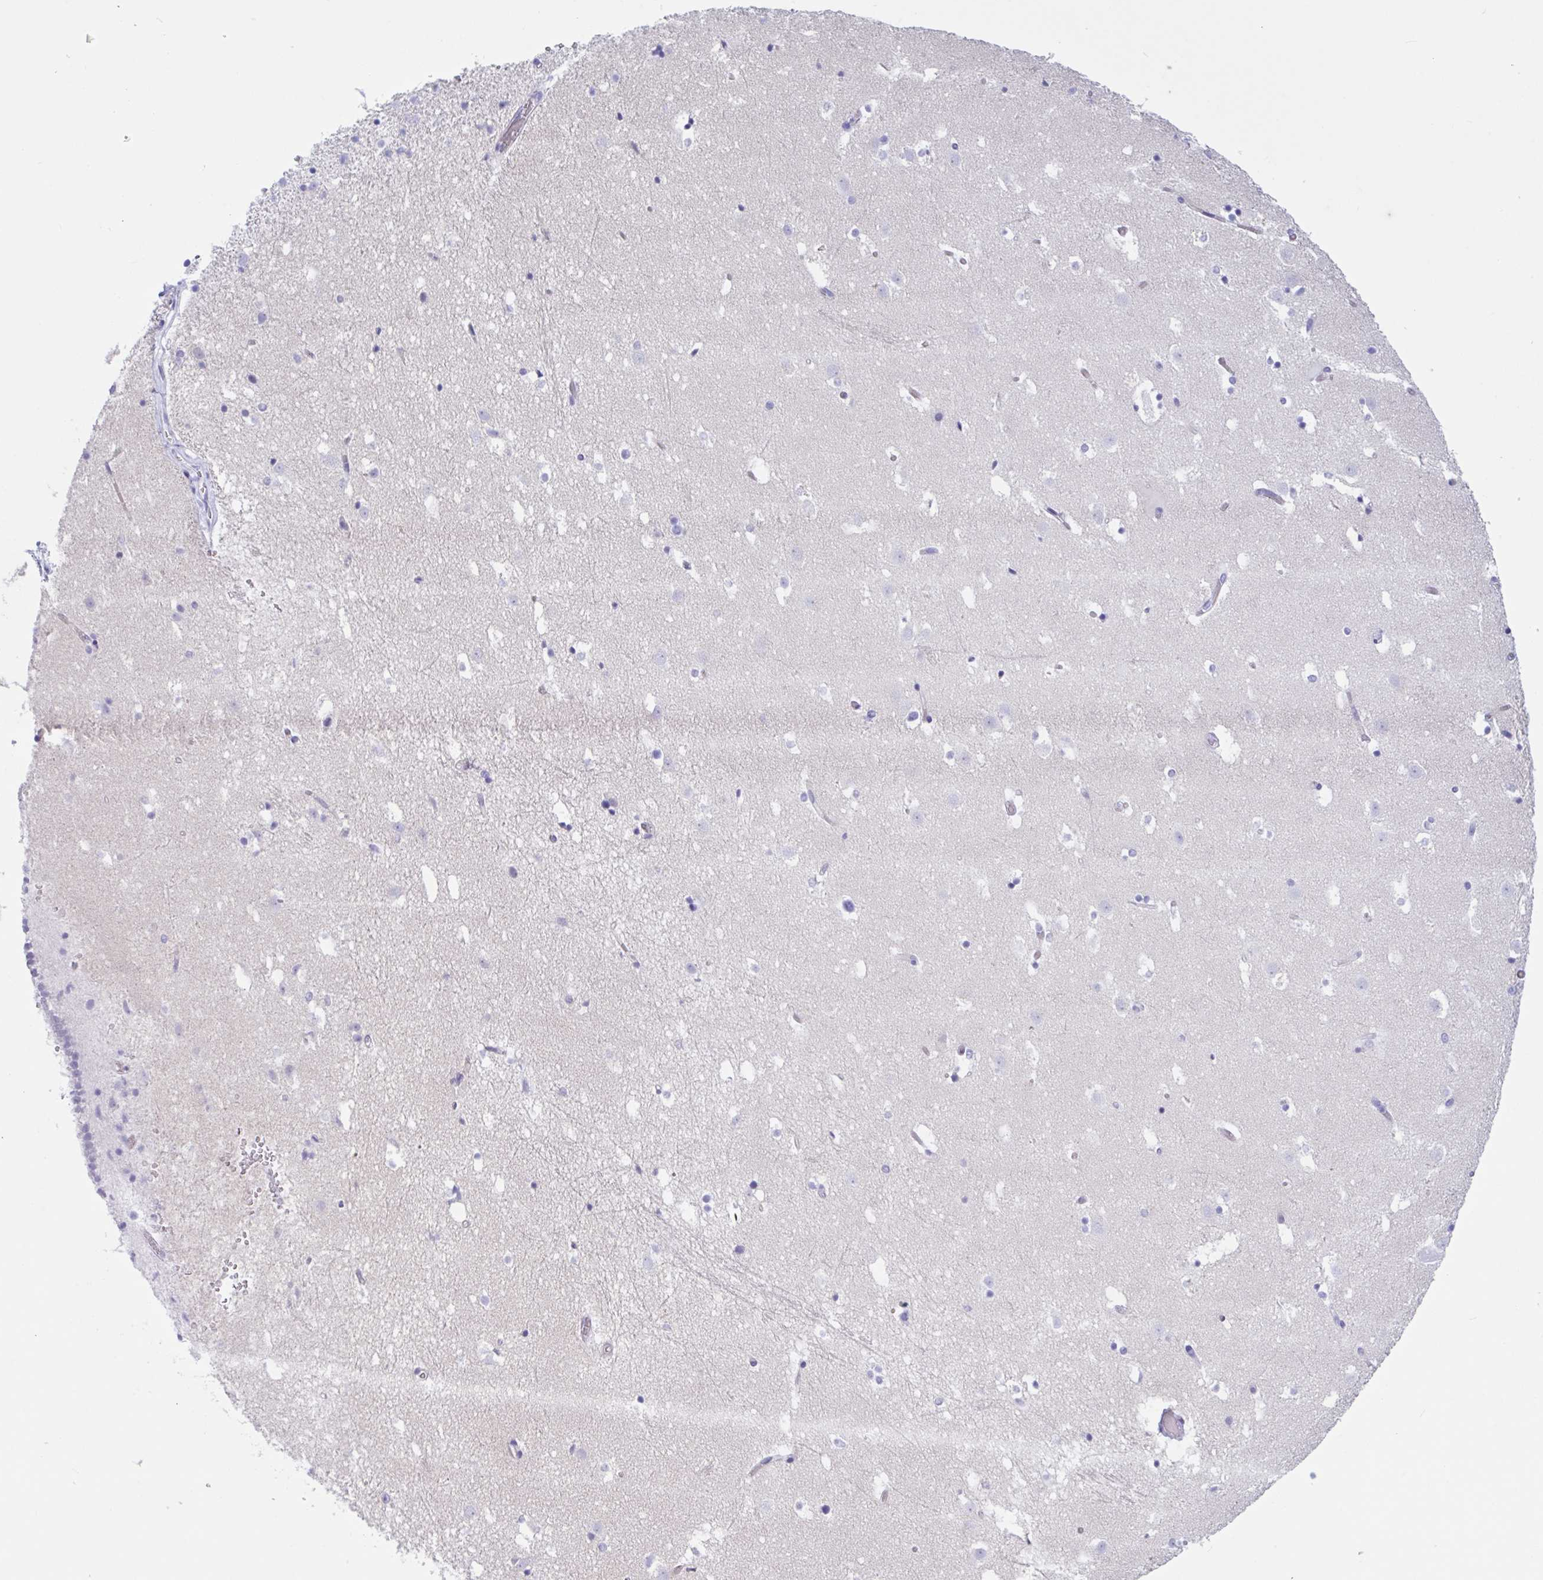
{"staining": {"intensity": "negative", "quantity": "none", "location": "none"}, "tissue": "caudate", "cell_type": "Glial cells", "image_type": "normal", "snomed": [{"axis": "morphology", "description": "Normal tissue, NOS"}, {"axis": "topography", "description": "Lateral ventricle wall"}], "caption": "This is an immunohistochemistry histopathology image of benign human caudate. There is no positivity in glial cells.", "gene": "OR6N2", "patient": {"sex": "male", "age": 37}}